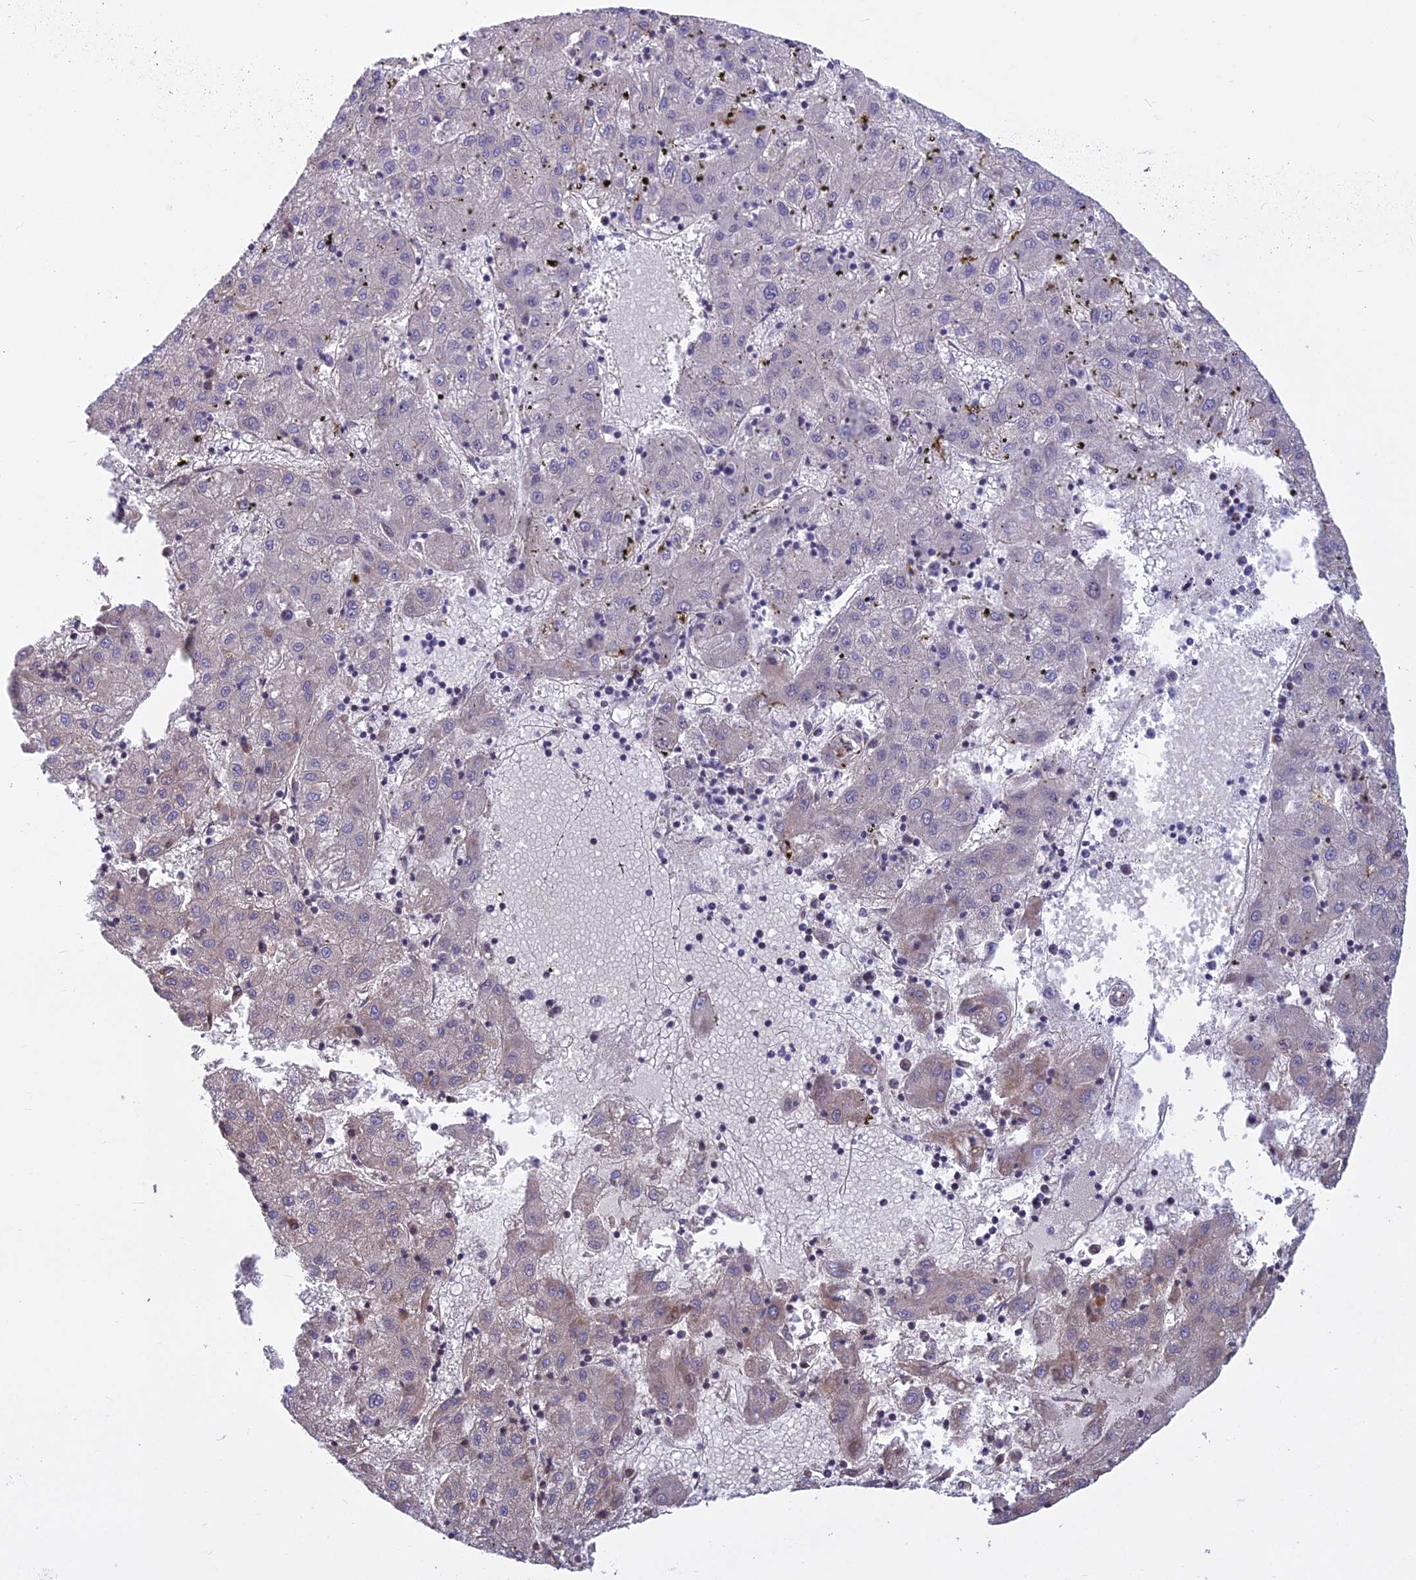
{"staining": {"intensity": "weak", "quantity": "<25%", "location": "cytoplasmic/membranous"}, "tissue": "liver cancer", "cell_type": "Tumor cells", "image_type": "cancer", "snomed": [{"axis": "morphology", "description": "Carcinoma, Hepatocellular, NOS"}, {"axis": "topography", "description": "Liver"}], "caption": "Immunohistochemistry of liver cancer (hepatocellular carcinoma) displays no staining in tumor cells. (Brightfield microscopy of DAB (3,3'-diaminobenzidine) immunohistochemistry (IHC) at high magnification).", "gene": "PCDHB14", "patient": {"sex": "male", "age": 72}}